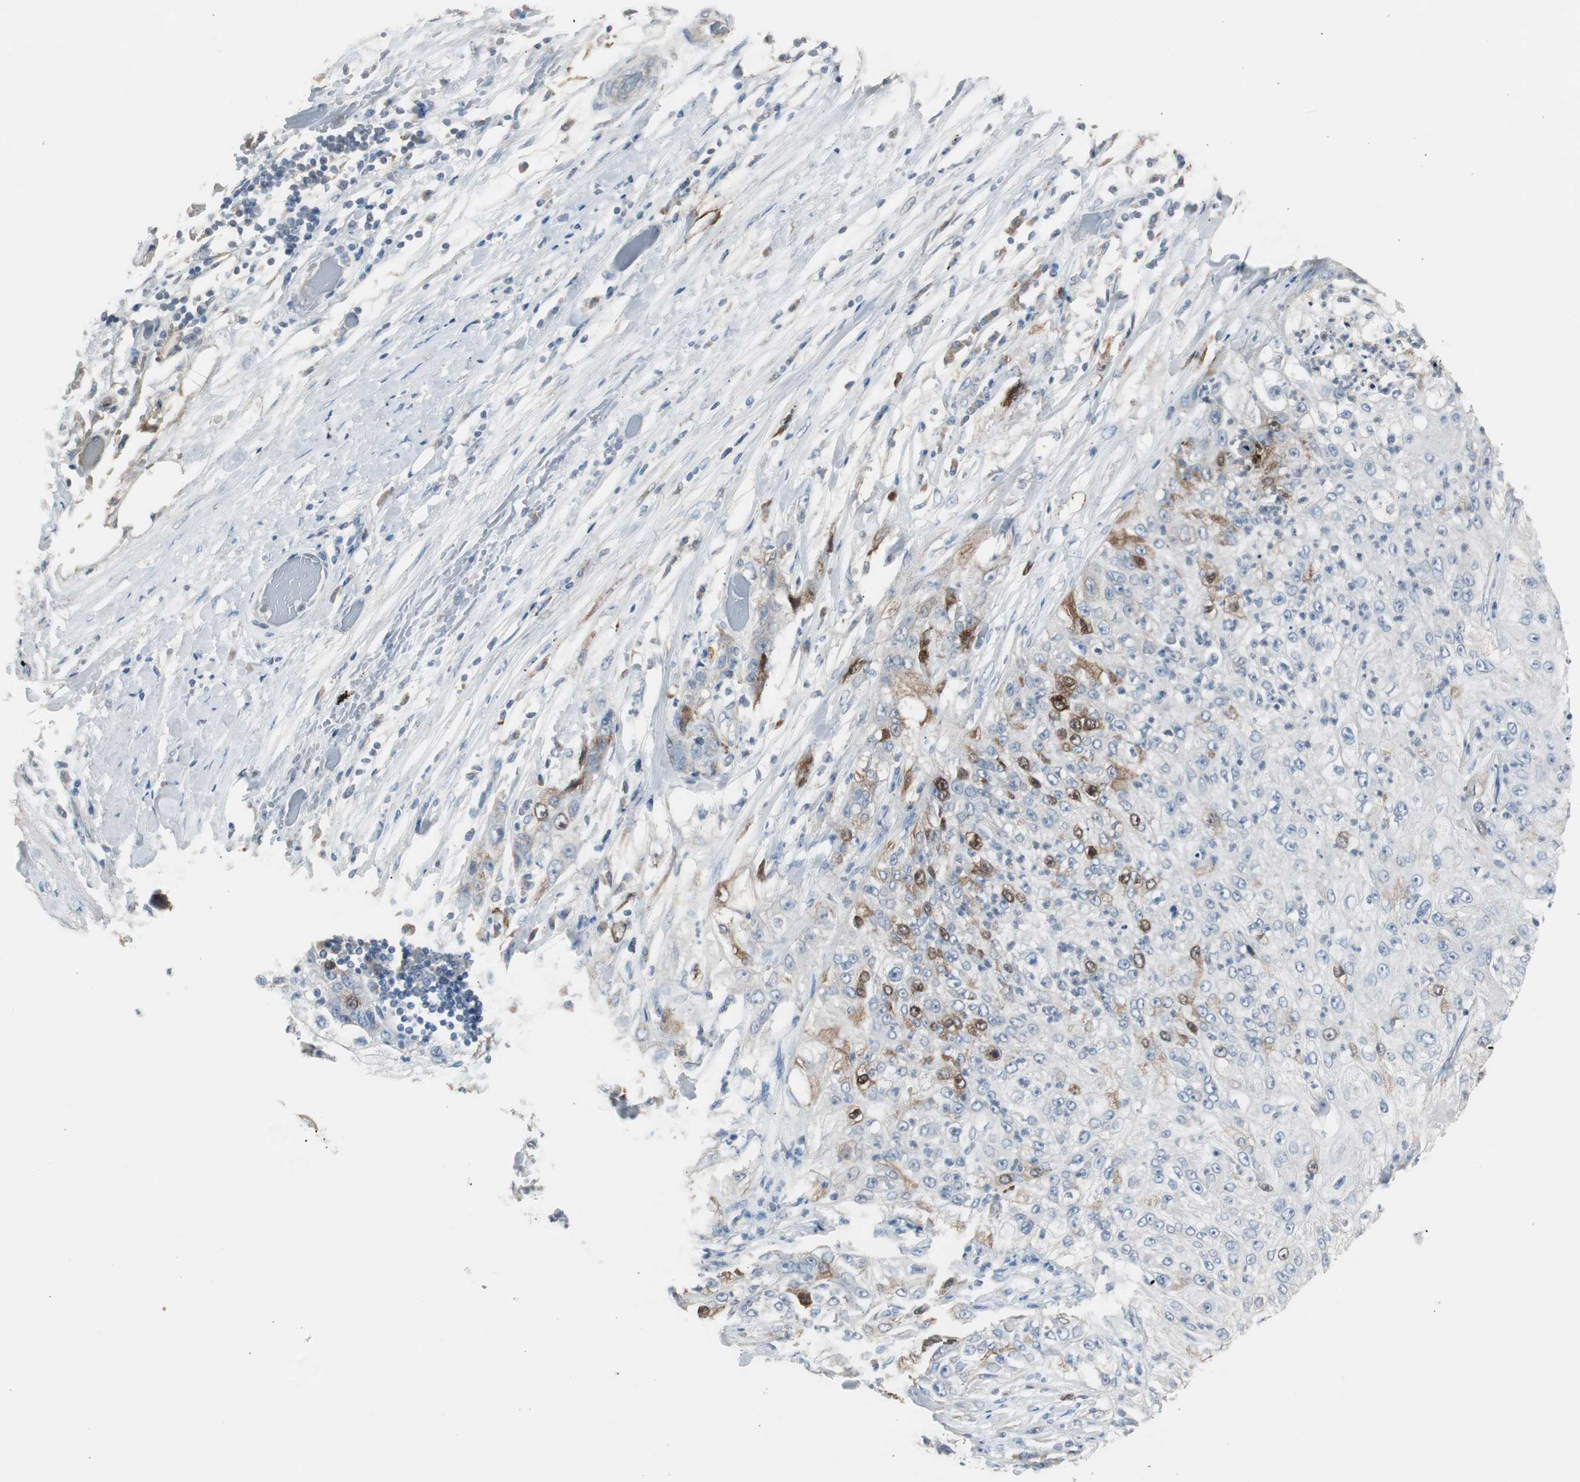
{"staining": {"intensity": "weak", "quantity": "<25%", "location": "cytoplasmic/membranous,nuclear"}, "tissue": "lung cancer", "cell_type": "Tumor cells", "image_type": "cancer", "snomed": [{"axis": "morphology", "description": "Inflammation, NOS"}, {"axis": "morphology", "description": "Squamous cell carcinoma, NOS"}, {"axis": "topography", "description": "Lymph node"}, {"axis": "topography", "description": "Soft tissue"}, {"axis": "topography", "description": "Lung"}], "caption": "A histopathology image of lung cancer (squamous cell carcinoma) stained for a protein demonstrates no brown staining in tumor cells.", "gene": "TK1", "patient": {"sex": "male", "age": 66}}